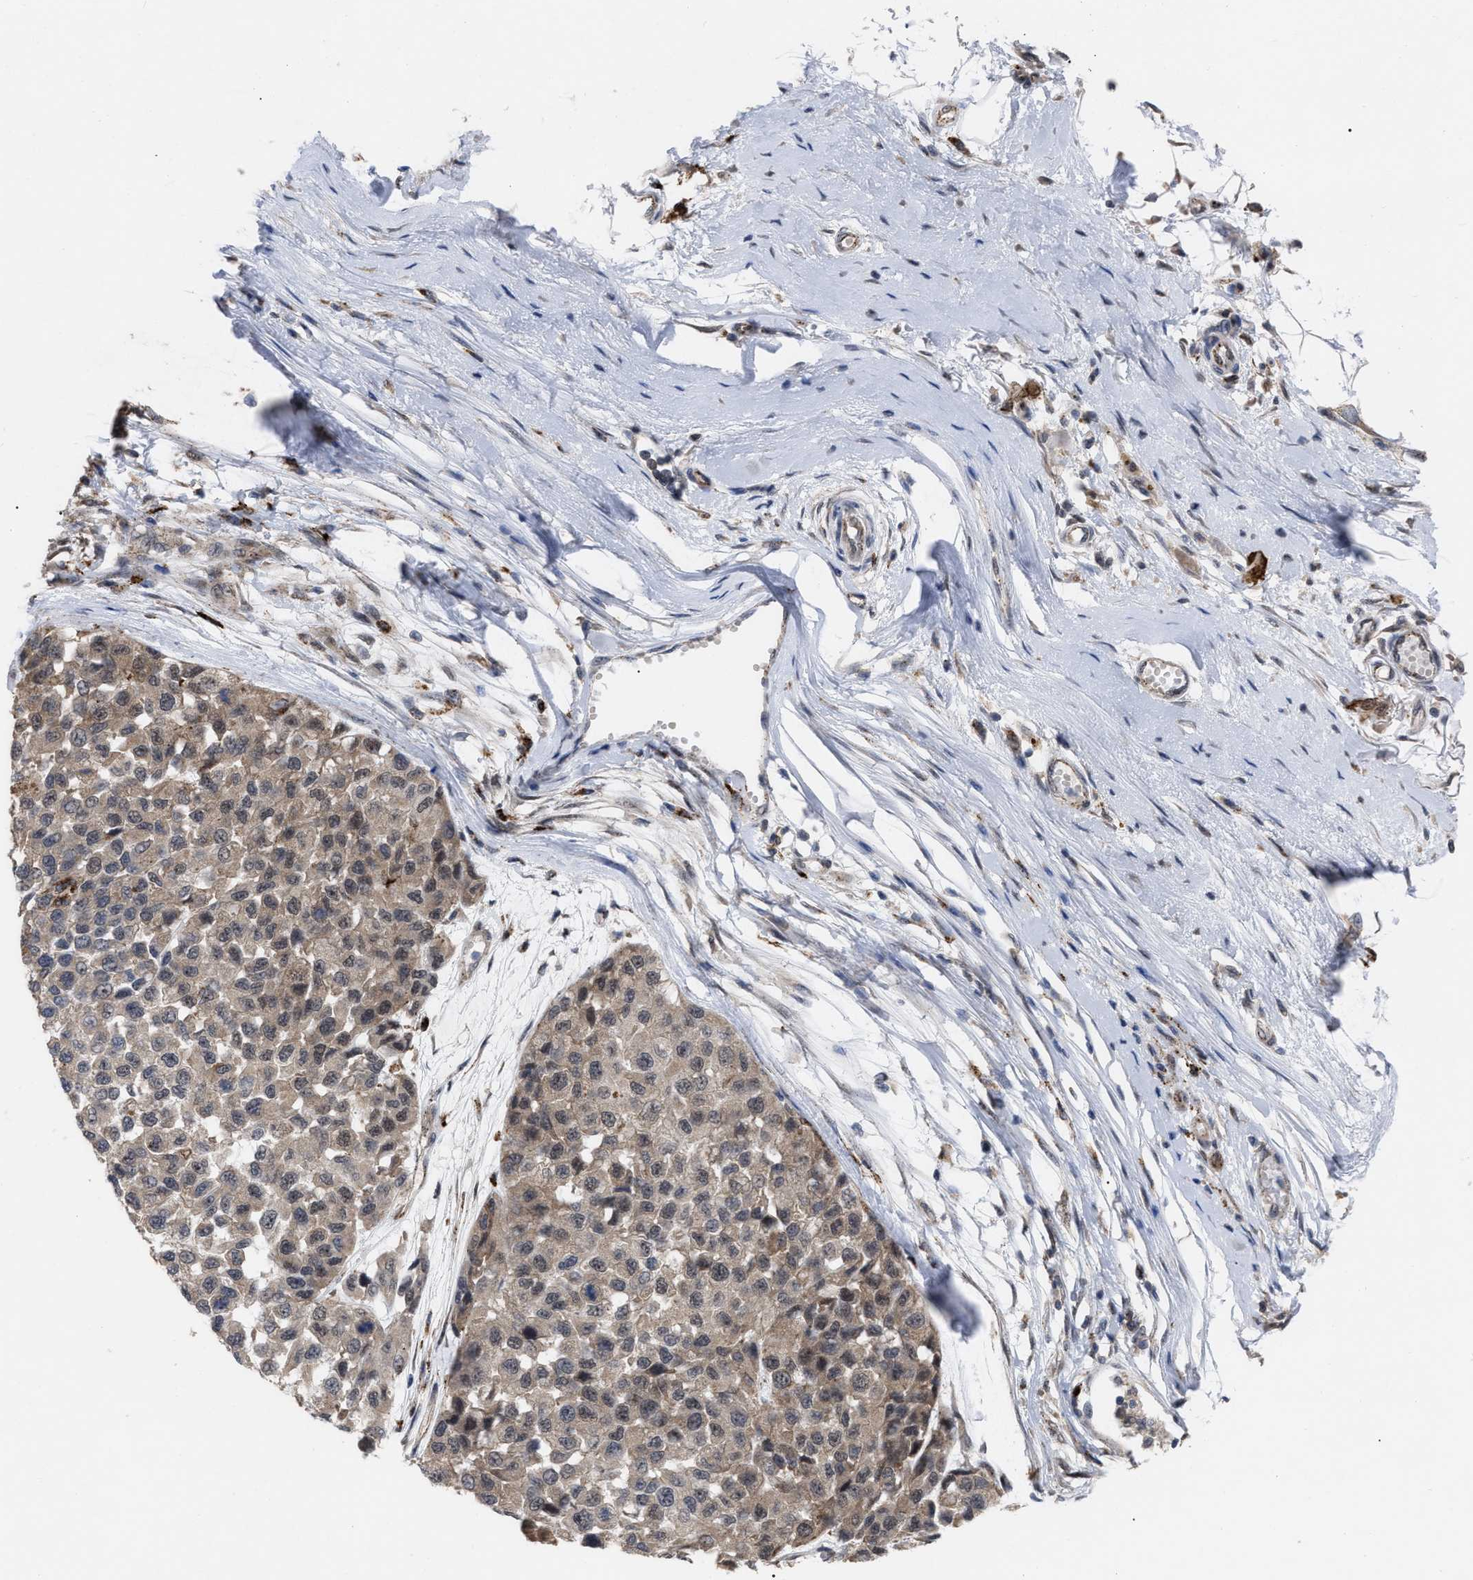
{"staining": {"intensity": "weak", "quantity": ">75%", "location": "cytoplasmic/membranous,nuclear"}, "tissue": "melanoma", "cell_type": "Tumor cells", "image_type": "cancer", "snomed": [{"axis": "morphology", "description": "Malignant melanoma, NOS"}, {"axis": "topography", "description": "Skin"}], "caption": "The photomicrograph demonstrates staining of malignant melanoma, revealing weak cytoplasmic/membranous and nuclear protein positivity (brown color) within tumor cells.", "gene": "UPF1", "patient": {"sex": "male", "age": 62}}